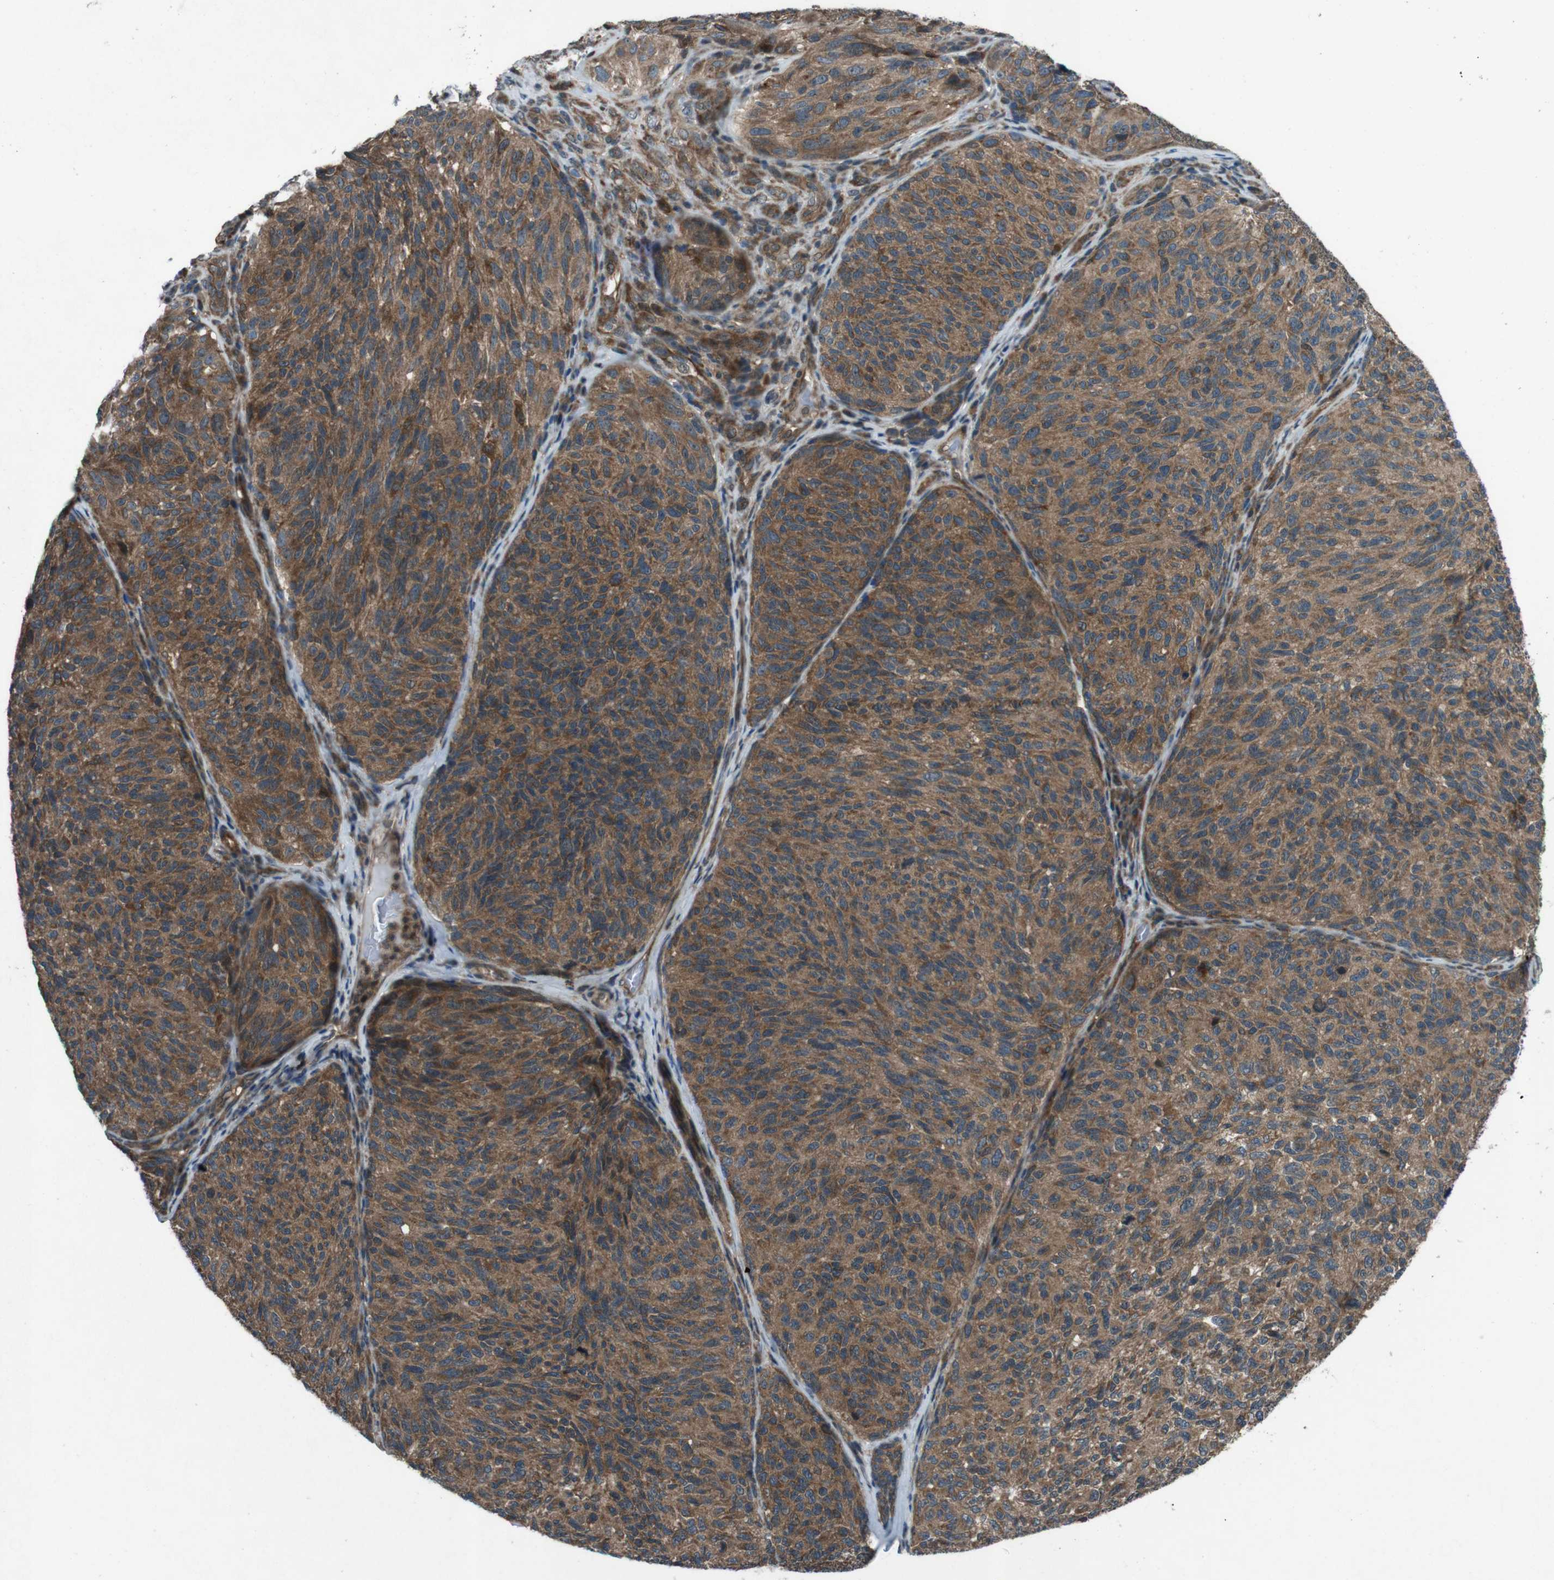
{"staining": {"intensity": "moderate", "quantity": ">75%", "location": "cytoplasmic/membranous"}, "tissue": "melanoma", "cell_type": "Tumor cells", "image_type": "cancer", "snomed": [{"axis": "morphology", "description": "Malignant melanoma, NOS"}, {"axis": "topography", "description": "Skin"}], "caption": "Human melanoma stained with a brown dye exhibits moderate cytoplasmic/membranous positive staining in approximately >75% of tumor cells.", "gene": "SLC27A4", "patient": {"sex": "female", "age": 73}}